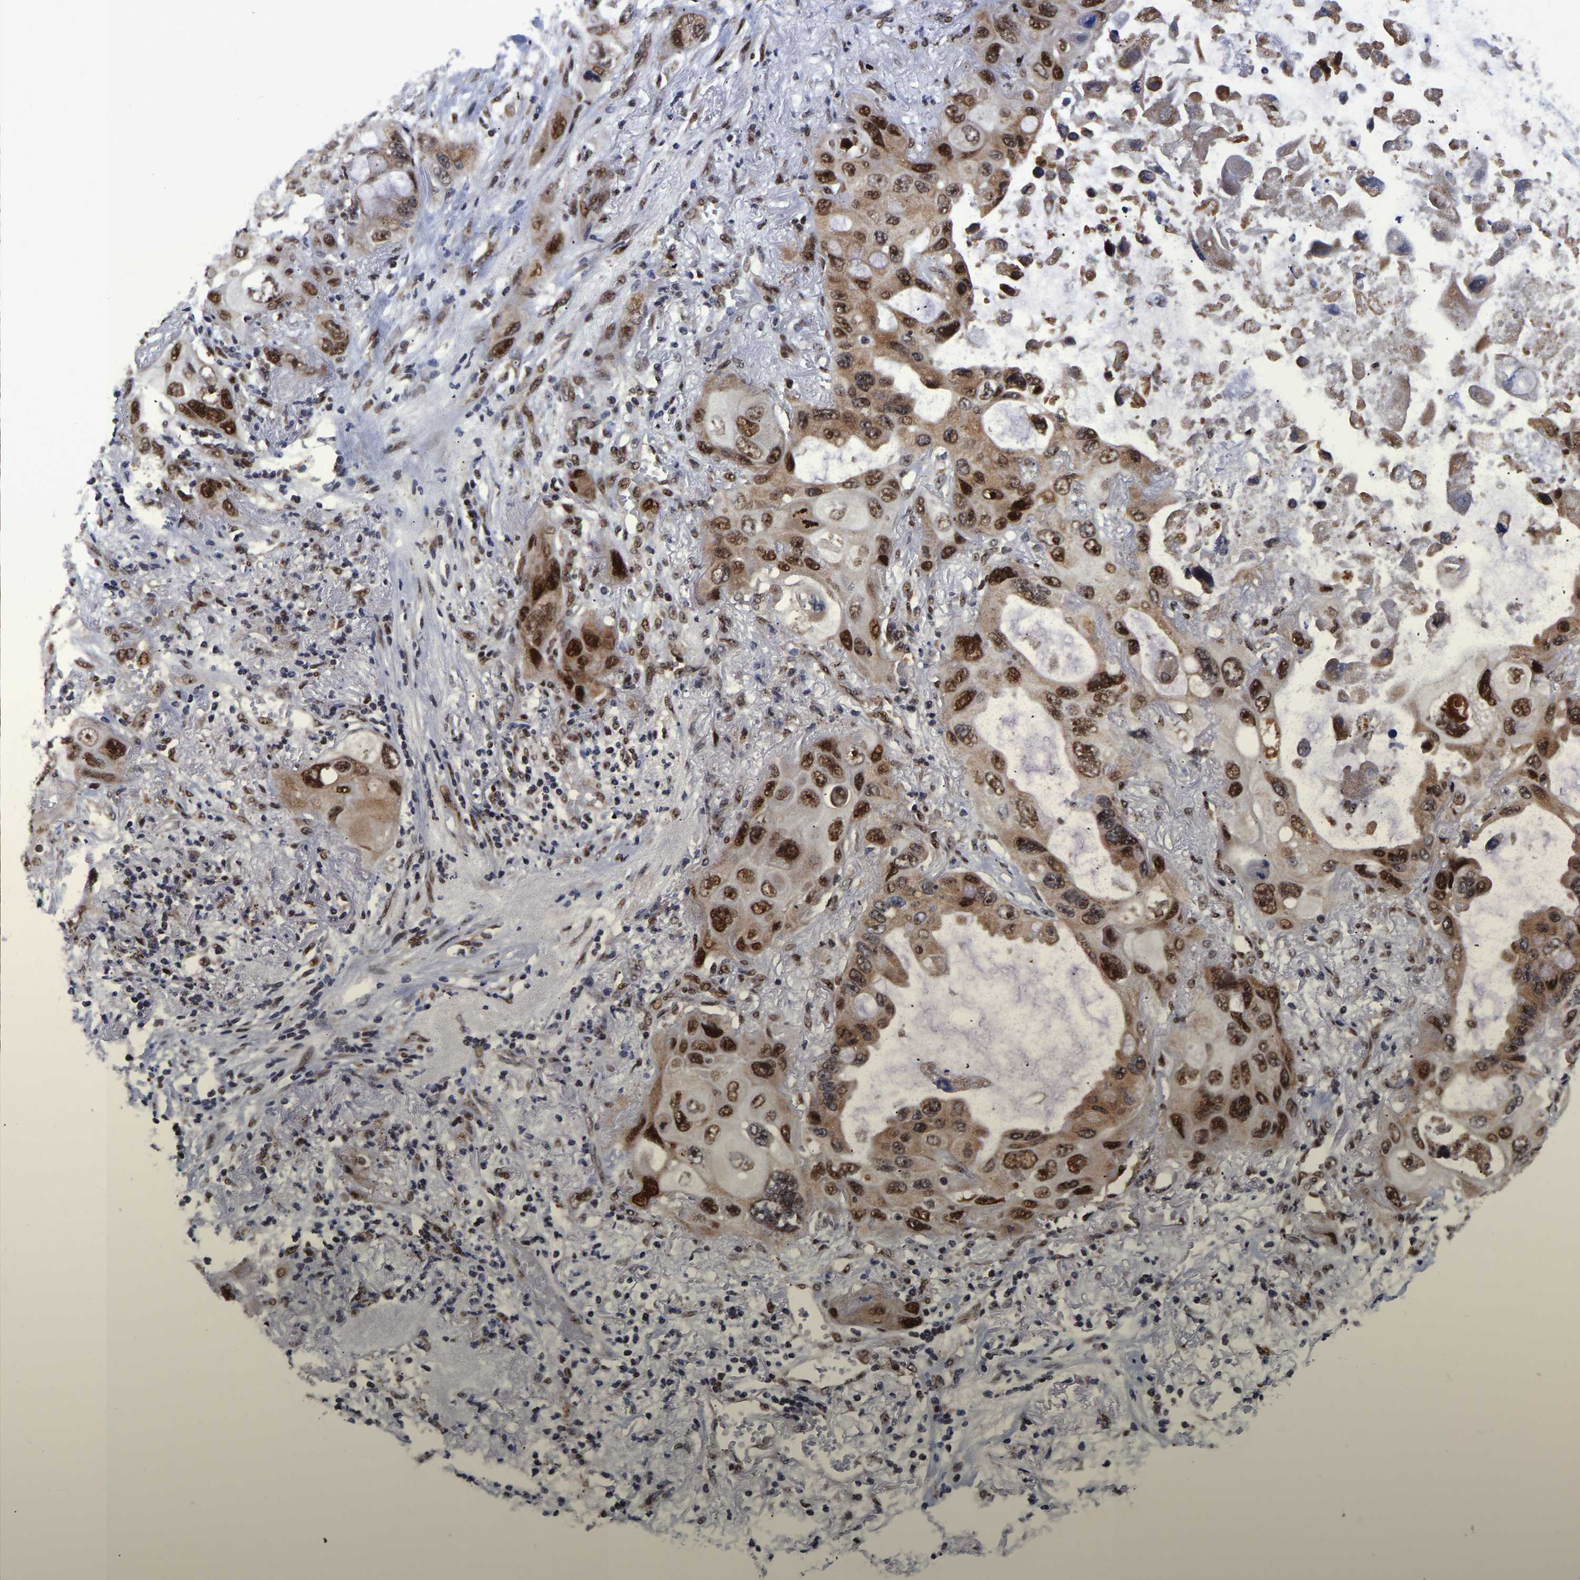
{"staining": {"intensity": "strong", "quantity": ">75%", "location": "cytoplasmic/membranous,nuclear"}, "tissue": "lung cancer", "cell_type": "Tumor cells", "image_type": "cancer", "snomed": [{"axis": "morphology", "description": "Squamous cell carcinoma, NOS"}, {"axis": "topography", "description": "Lung"}], "caption": "A high-resolution image shows IHC staining of lung squamous cell carcinoma, which displays strong cytoplasmic/membranous and nuclear expression in approximately >75% of tumor cells. (Stains: DAB in brown, nuclei in blue, Microscopy: brightfield microscopy at high magnification).", "gene": "JUNB", "patient": {"sex": "female", "age": 73}}